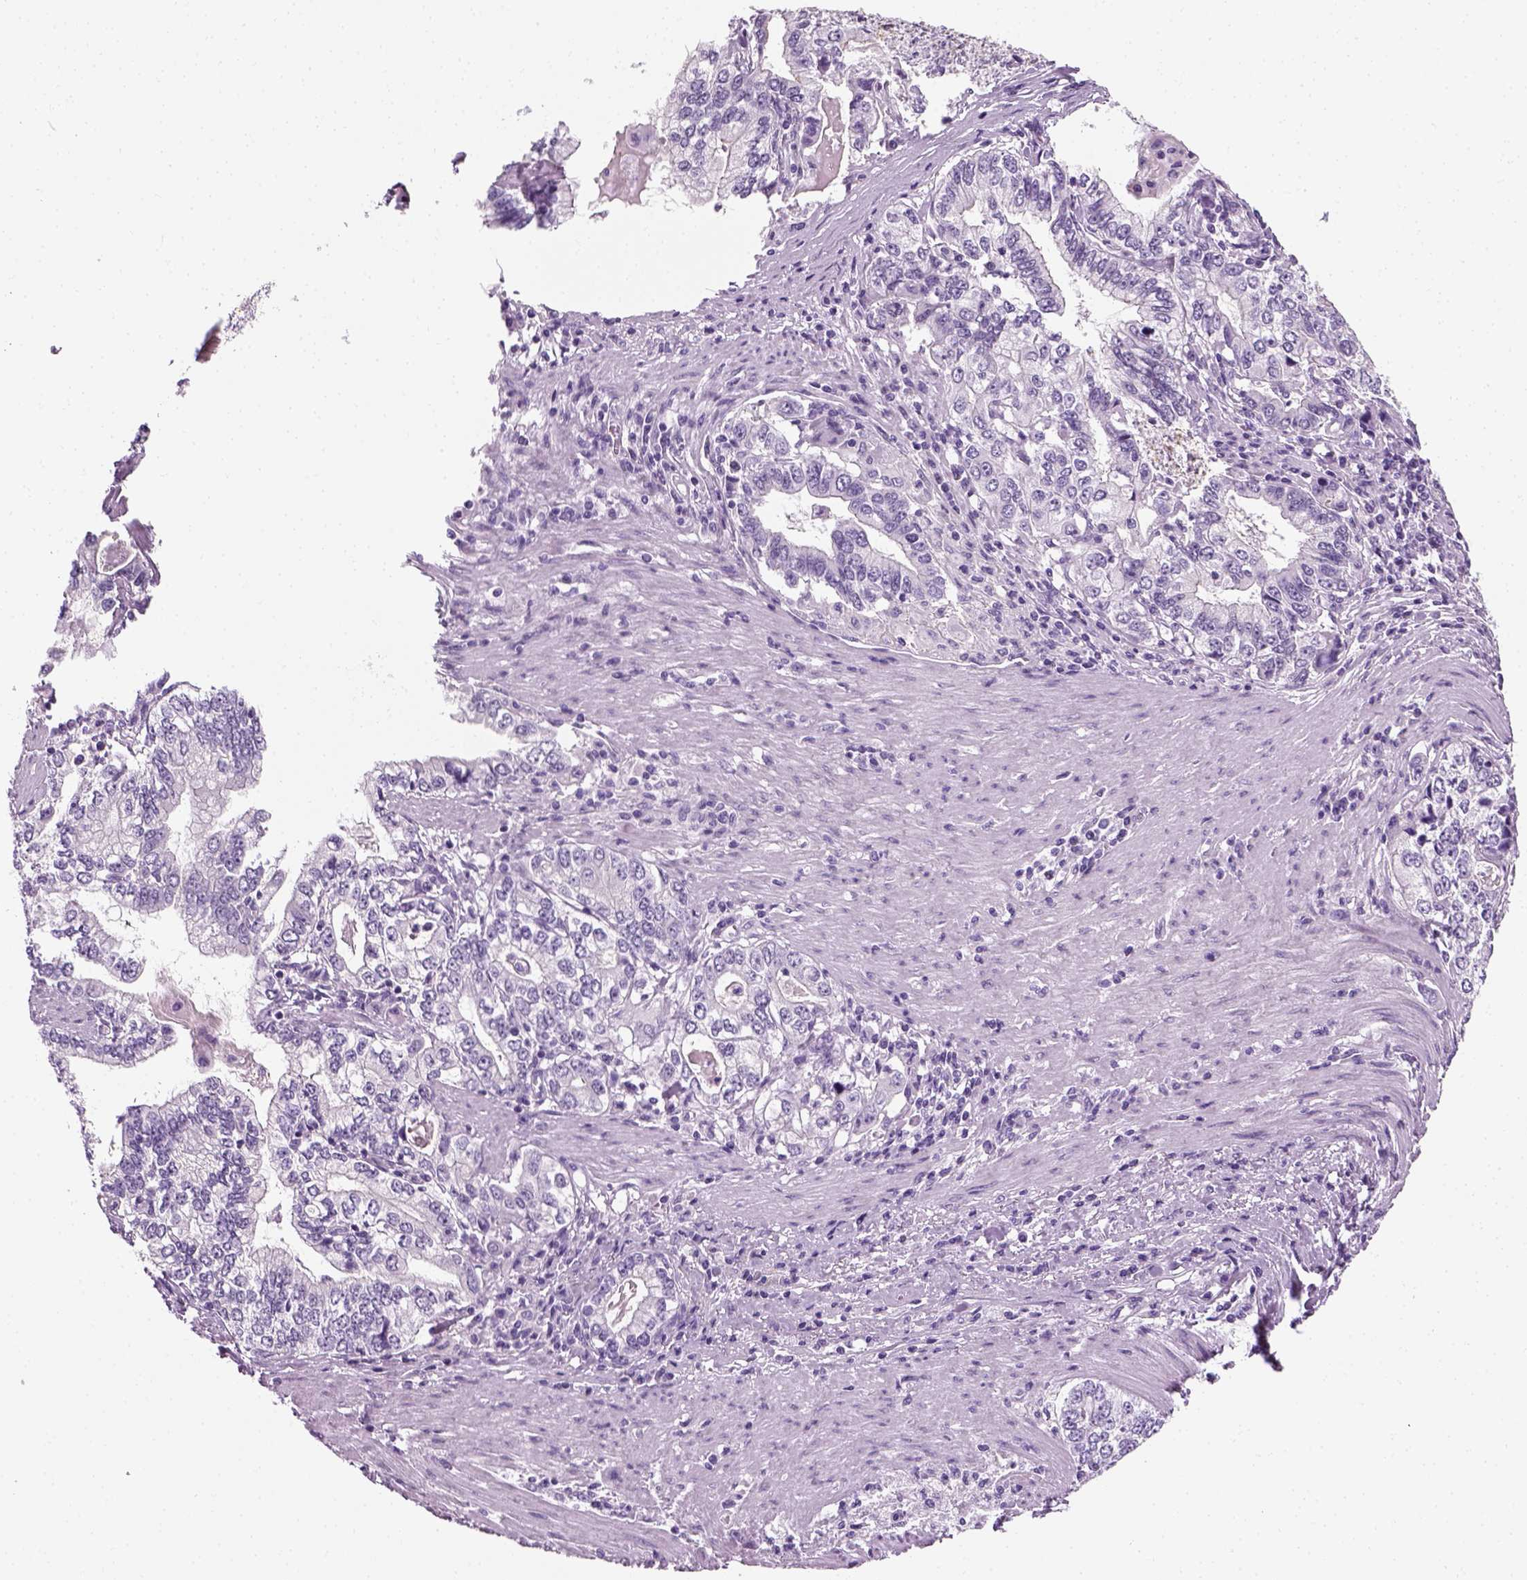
{"staining": {"intensity": "negative", "quantity": "none", "location": "none"}, "tissue": "stomach cancer", "cell_type": "Tumor cells", "image_type": "cancer", "snomed": [{"axis": "morphology", "description": "Adenocarcinoma, NOS"}, {"axis": "topography", "description": "Stomach, lower"}], "caption": "The immunohistochemistry (IHC) image has no significant staining in tumor cells of stomach cancer (adenocarcinoma) tissue.", "gene": "SPATA31E1", "patient": {"sex": "female", "age": 72}}